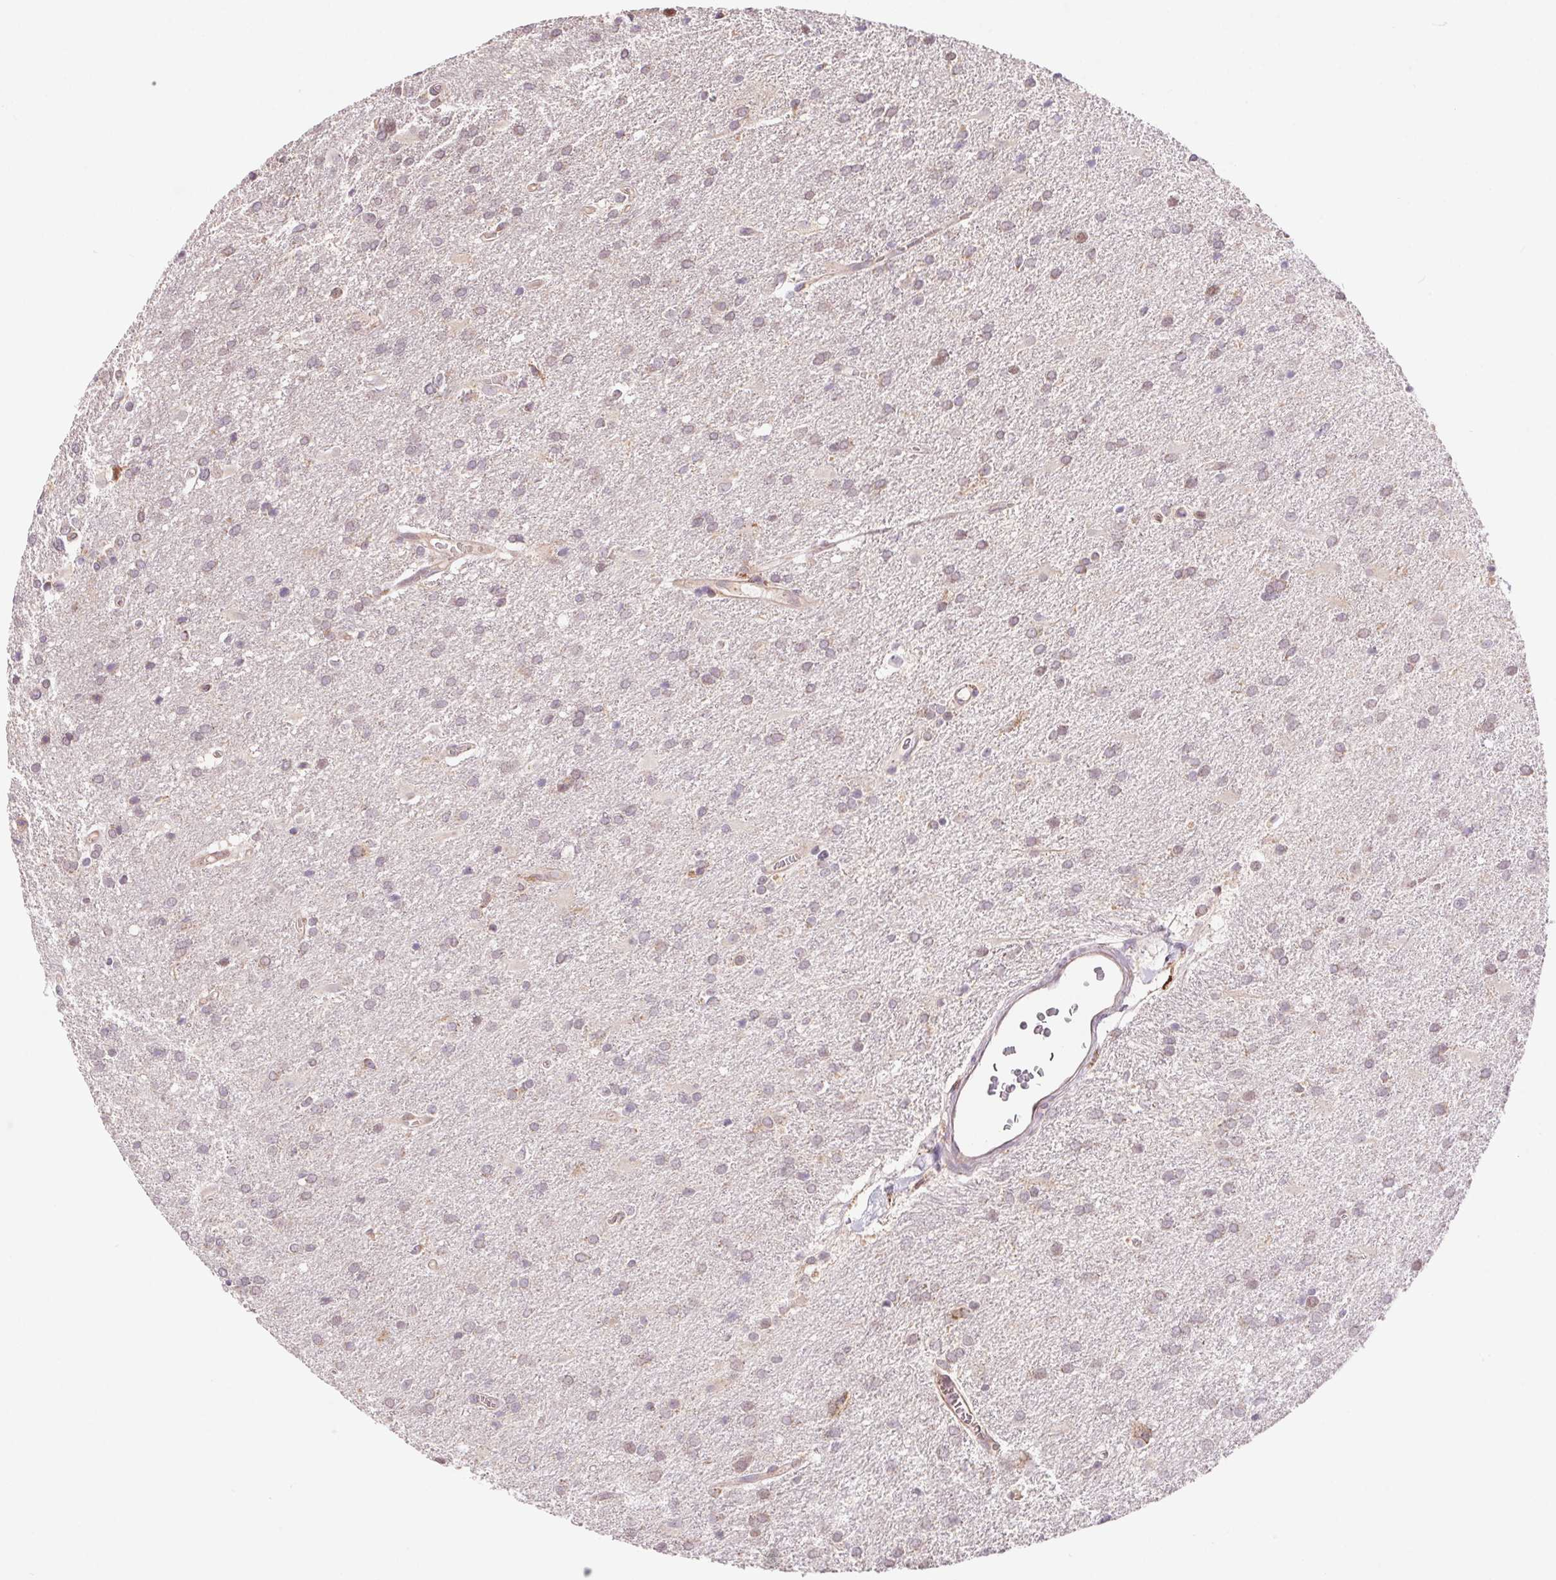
{"staining": {"intensity": "weak", "quantity": "<25%", "location": "cytoplasmic/membranous"}, "tissue": "glioma", "cell_type": "Tumor cells", "image_type": "cancer", "snomed": [{"axis": "morphology", "description": "Glioma, malignant, Low grade"}, {"axis": "topography", "description": "Brain"}], "caption": "Glioma was stained to show a protein in brown. There is no significant positivity in tumor cells.", "gene": "KLHL20", "patient": {"sex": "male", "age": 66}}